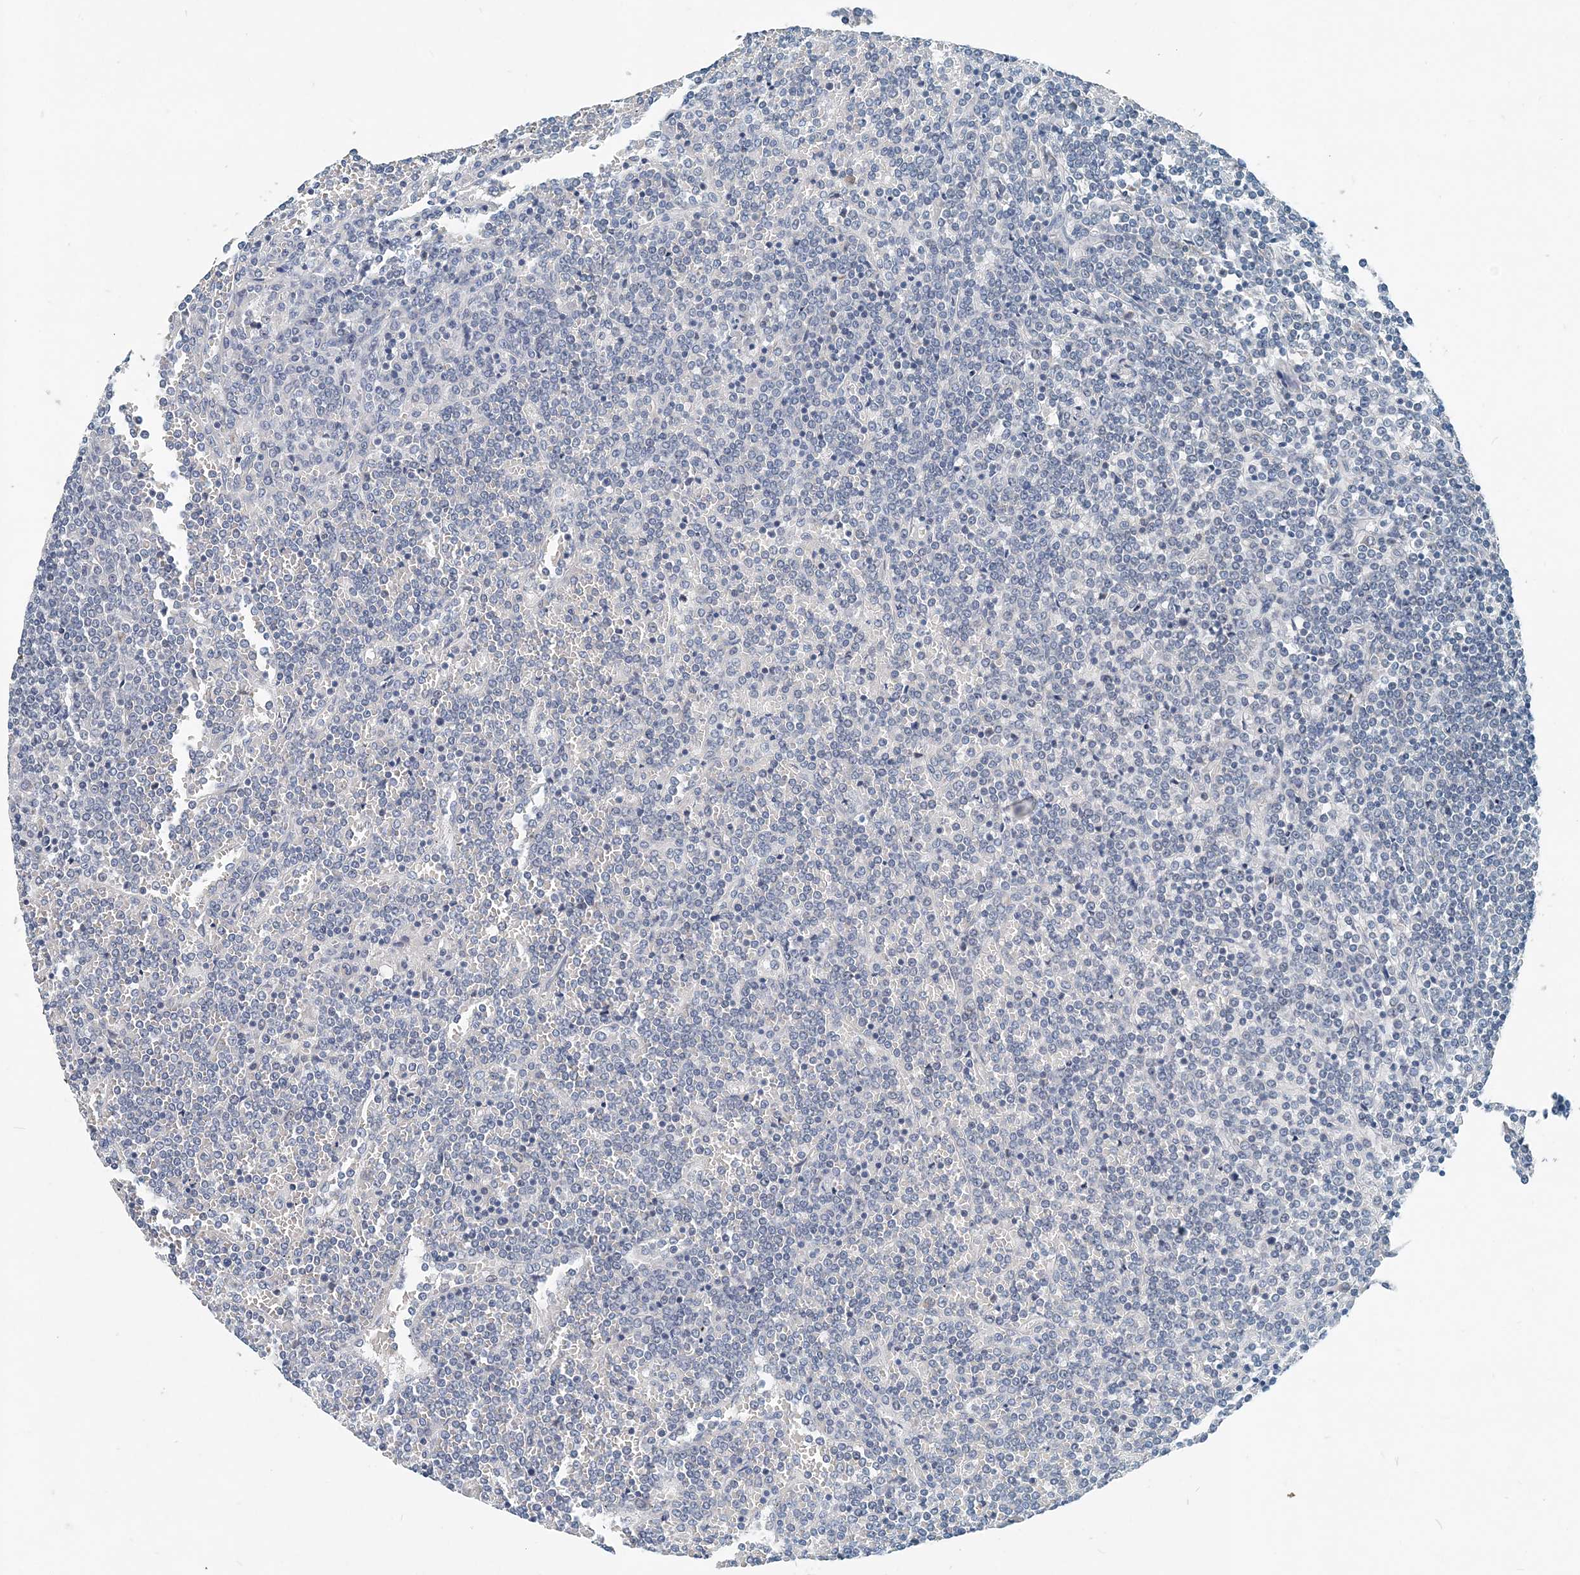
{"staining": {"intensity": "negative", "quantity": "none", "location": "none"}, "tissue": "lymphoma", "cell_type": "Tumor cells", "image_type": "cancer", "snomed": [{"axis": "morphology", "description": "Malignant lymphoma, non-Hodgkin's type, Low grade"}, {"axis": "topography", "description": "Spleen"}], "caption": "A photomicrograph of human malignant lymphoma, non-Hodgkin's type (low-grade) is negative for staining in tumor cells.", "gene": "EEF1A2", "patient": {"sex": "female", "age": 19}}